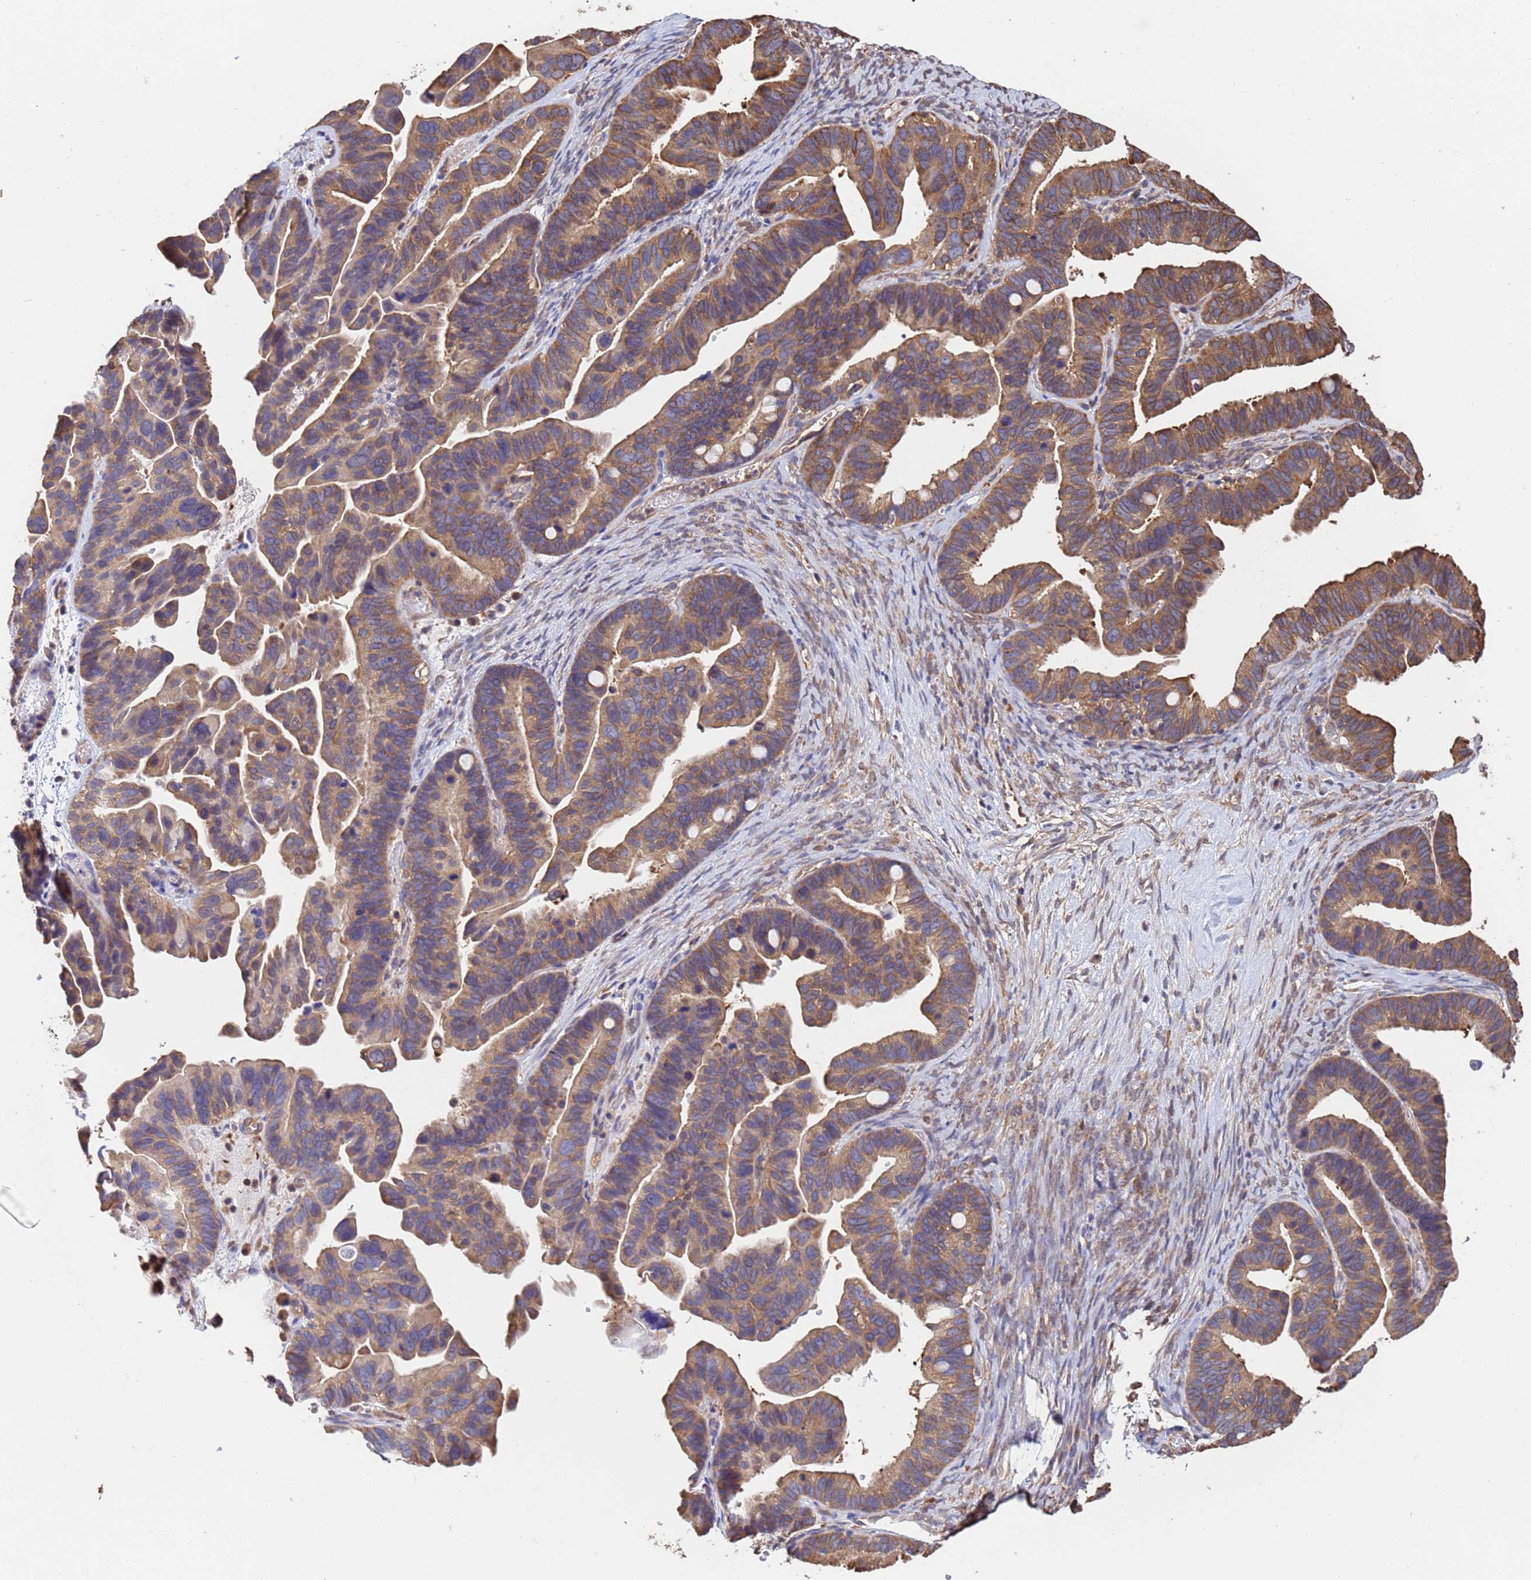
{"staining": {"intensity": "moderate", "quantity": ">75%", "location": "cytoplasmic/membranous"}, "tissue": "ovarian cancer", "cell_type": "Tumor cells", "image_type": "cancer", "snomed": [{"axis": "morphology", "description": "Cystadenocarcinoma, serous, NOS"}, {"axis": "topography", "description": "Ovary"}], "caption": "Immunohistochemical staining of human ovarian cancer (serous cystadenocarcinoma) shows medium levels of moderate cytoplasmic/membranous expression in approximately >75% of tumor cells. The staining was performed using DAB to visualize the protein expression in brown, while the nuclei were stained in blue with hematoxylin (Magnification: 20x).", "gene": "FAM25A", "patient": {"sex": "female", "age": 56}}